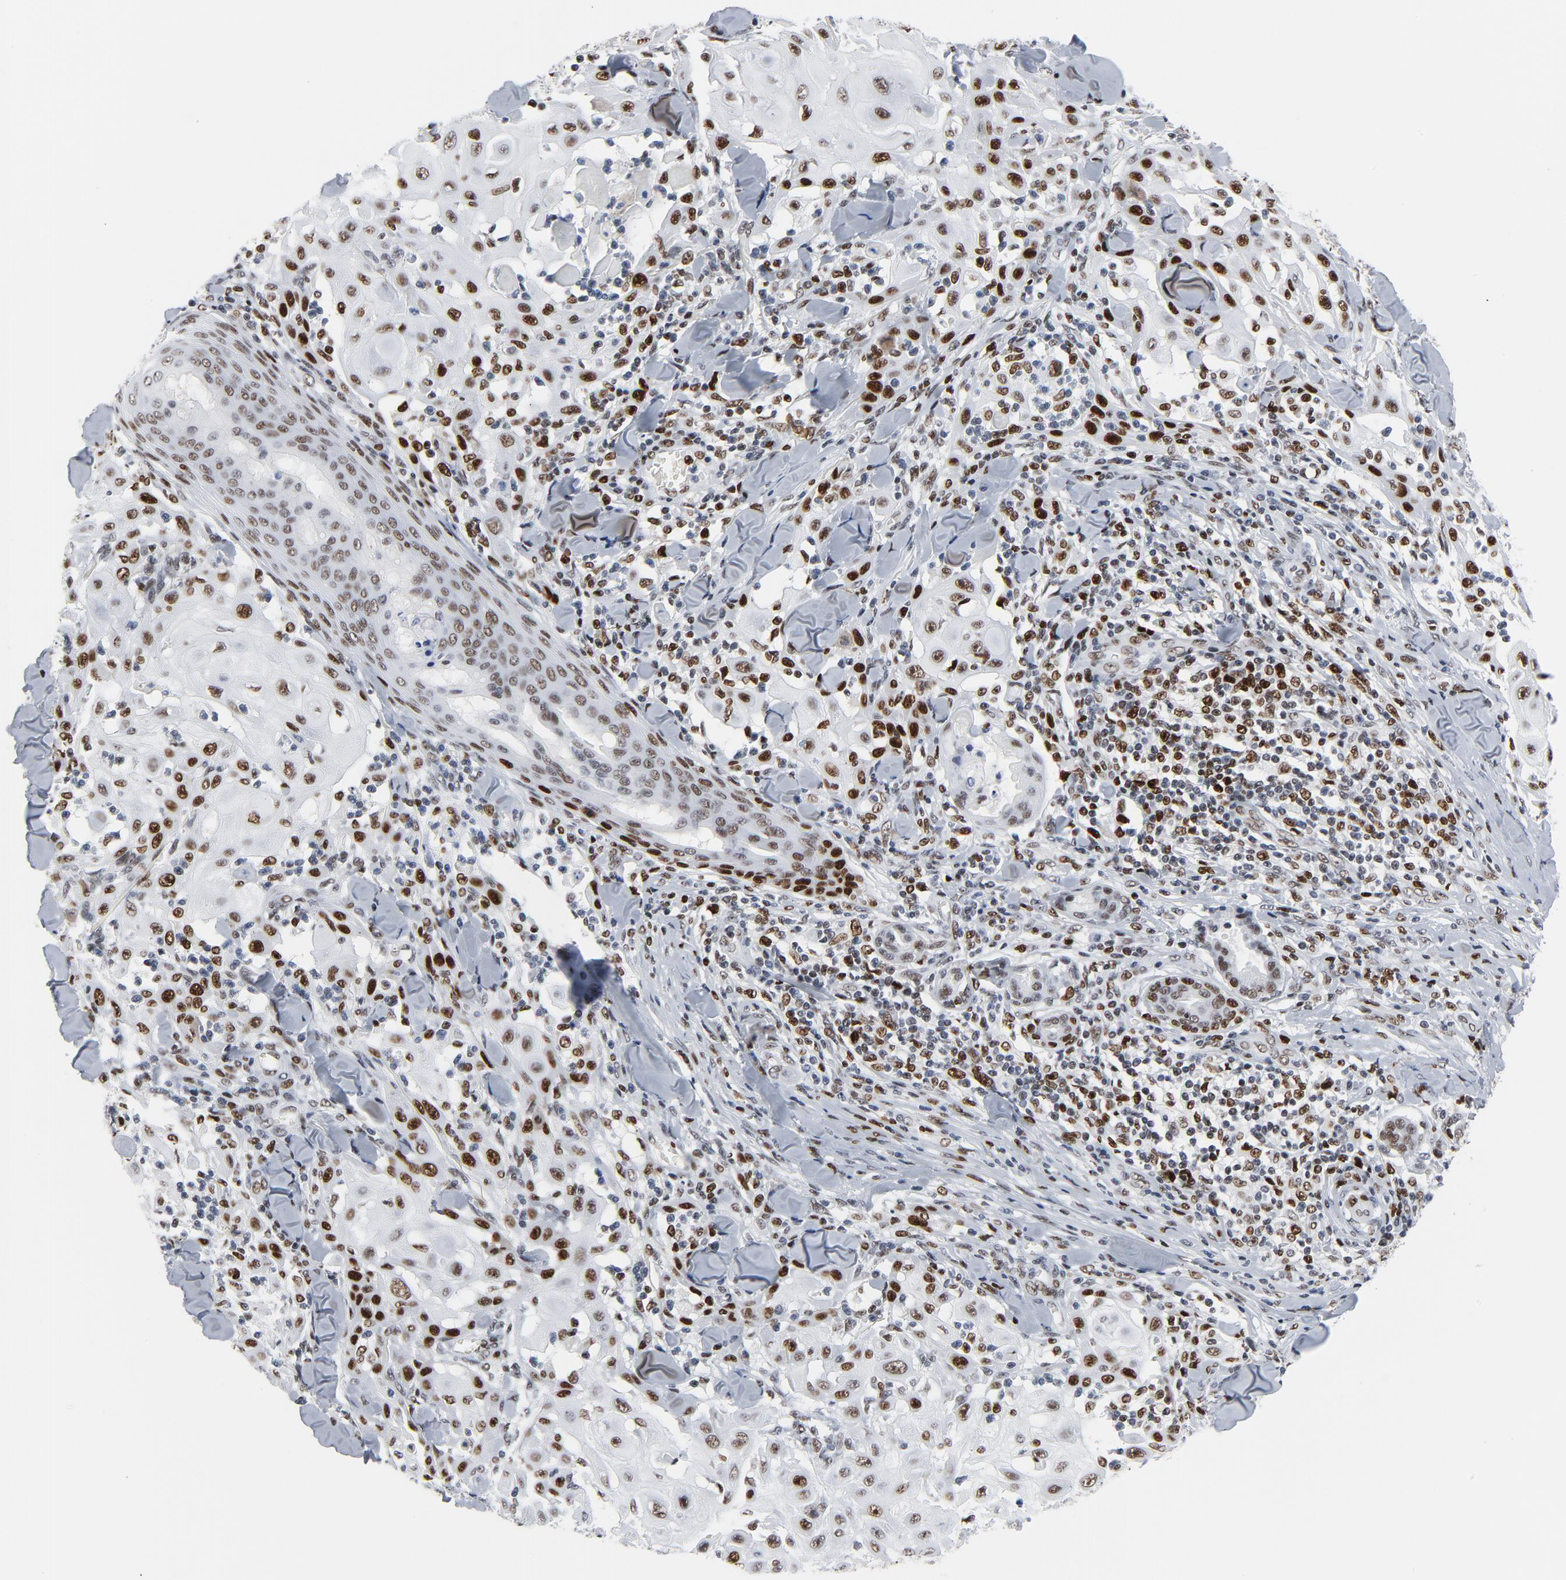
{"staining": {"intensity": "strong", "quantity": ">75%", "location": "nuclear"}, "tissue": "skin cancer", "cell_type": "Tumor cells", "image_type": "cancer", "snomed": [{"axis": "morphology", "description": "Squamous cell carcinoma, NOS"}, {"axis": "topography", "description": "Skin"}], "caption": "Protein expression analysis of skin squamous cell carcinoma demonstrates strong nuclear positivity in approximately >75% of tumor cells.", "gene": "POLD1", "patient": {"sex": "male", "age": 24}}